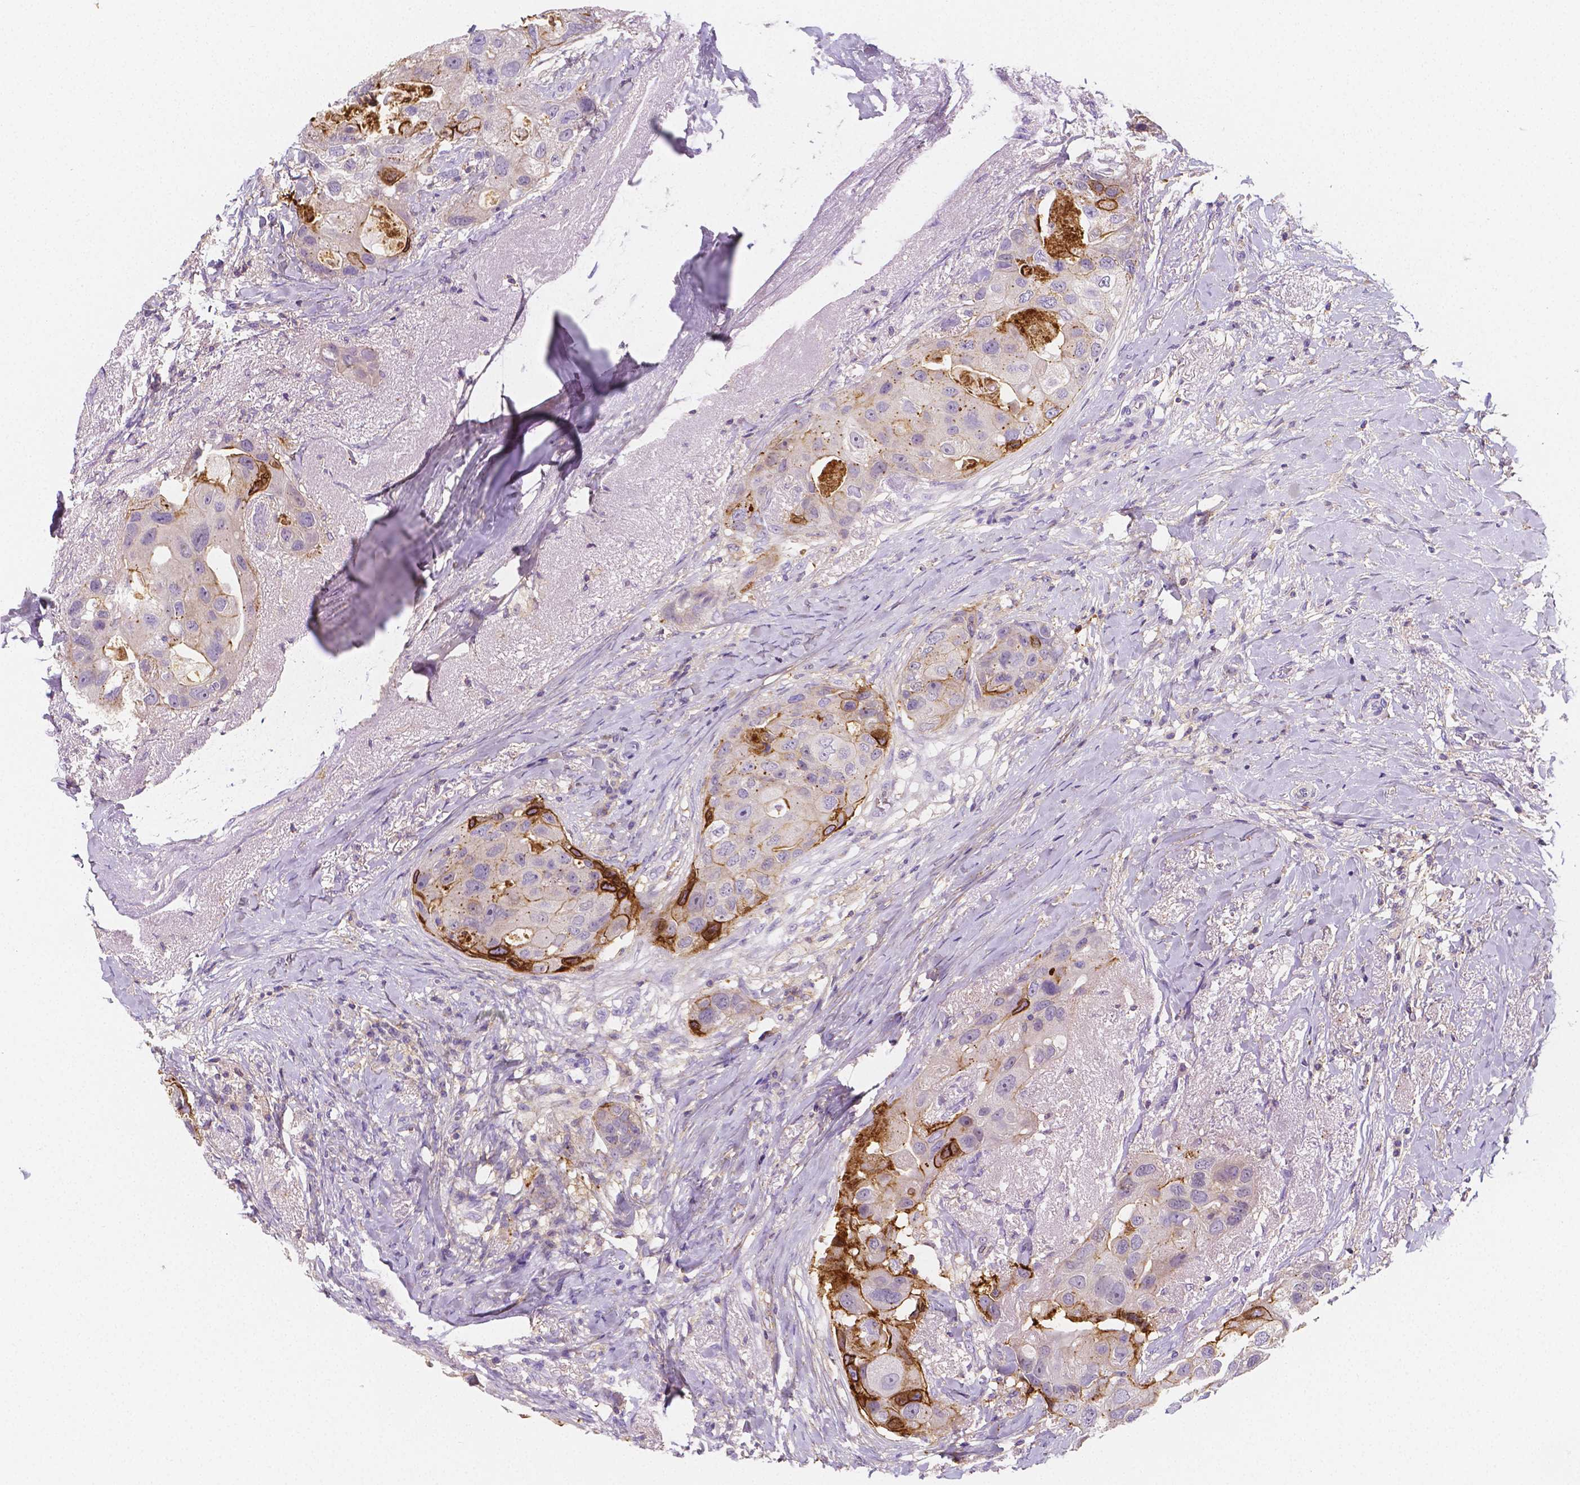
{"staining": {"intensity": "moderate", "quantity": "<25%", "location": "cytoplasmic/membranous"}, "tissue": "breast cancer", "cell_type": "Tumor cells", "image_type": "cancer", "snomed": [{"axis": "morphology", "description": "Duct carcinoma"}, {"axis": "topography", "description": "Breast"}], "caption": "The photomicrograph demonstrates a brown stain indicating the presence of a protein in the cytoplasmic/membranous of tumor cells in breast cancer (invasive ductal carcinoma).", "gene": "GABRD", "patient": {"sex": "female", "age": 43}}